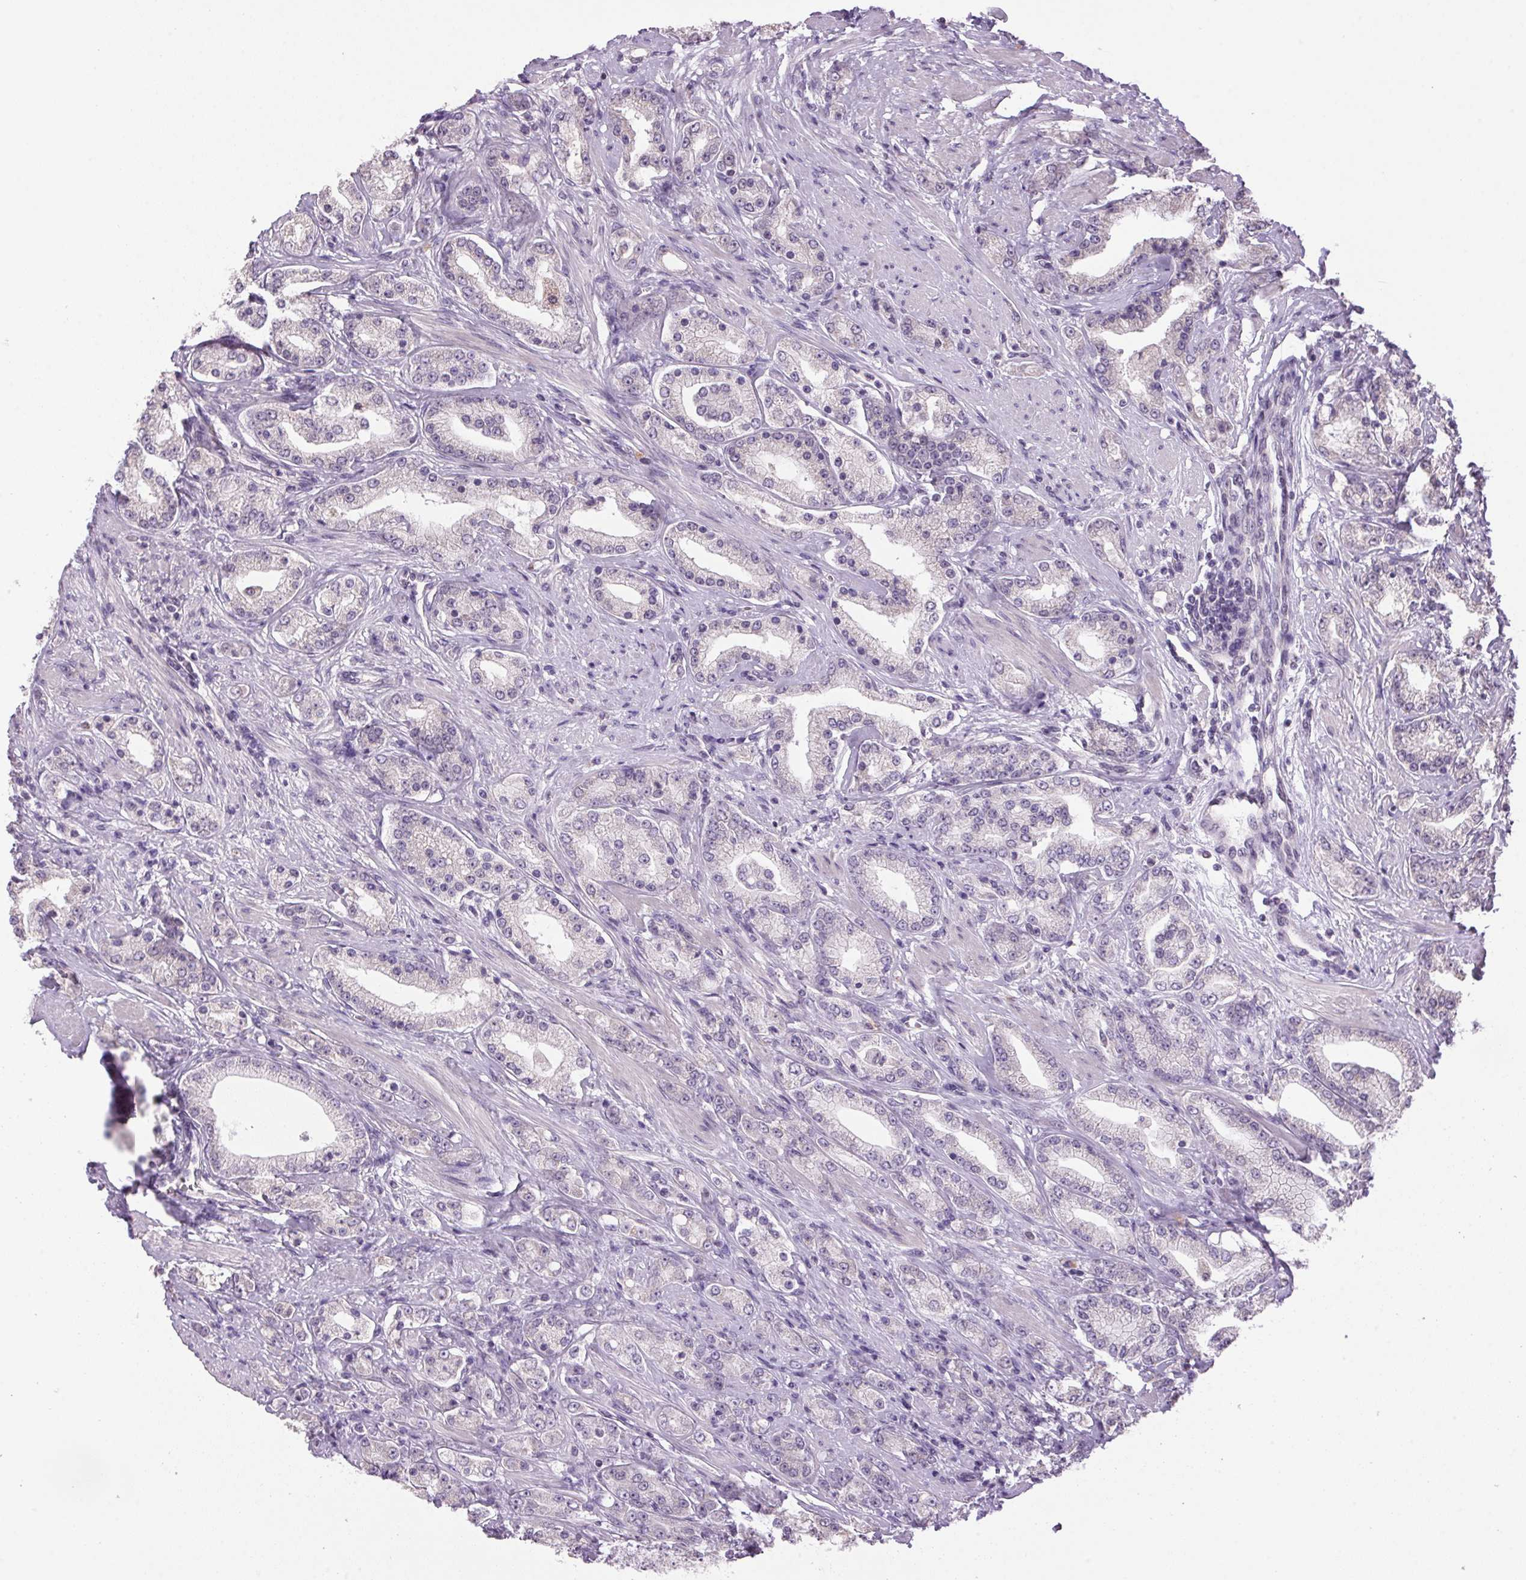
{"staining": {"intensity": "negative", "quantity": "none", "location": "none"}, "tissue": "prostate cancer", "cell_type": "Tumor cells", "image_type": "cancer", "snomed": [{"axis": "morphology", "description": "Adenocarcinoma, High grade"}, {"axis": "topography", "description": "Prostate"}], "caption": "This is a image of immunohistochemistry (IHC) staining of prostate adenocarcinoma (high-grade), which shows no positivity in tumor cells.", "gene": "VWA3B", "patient": {"sex": "male", "age": 67}}